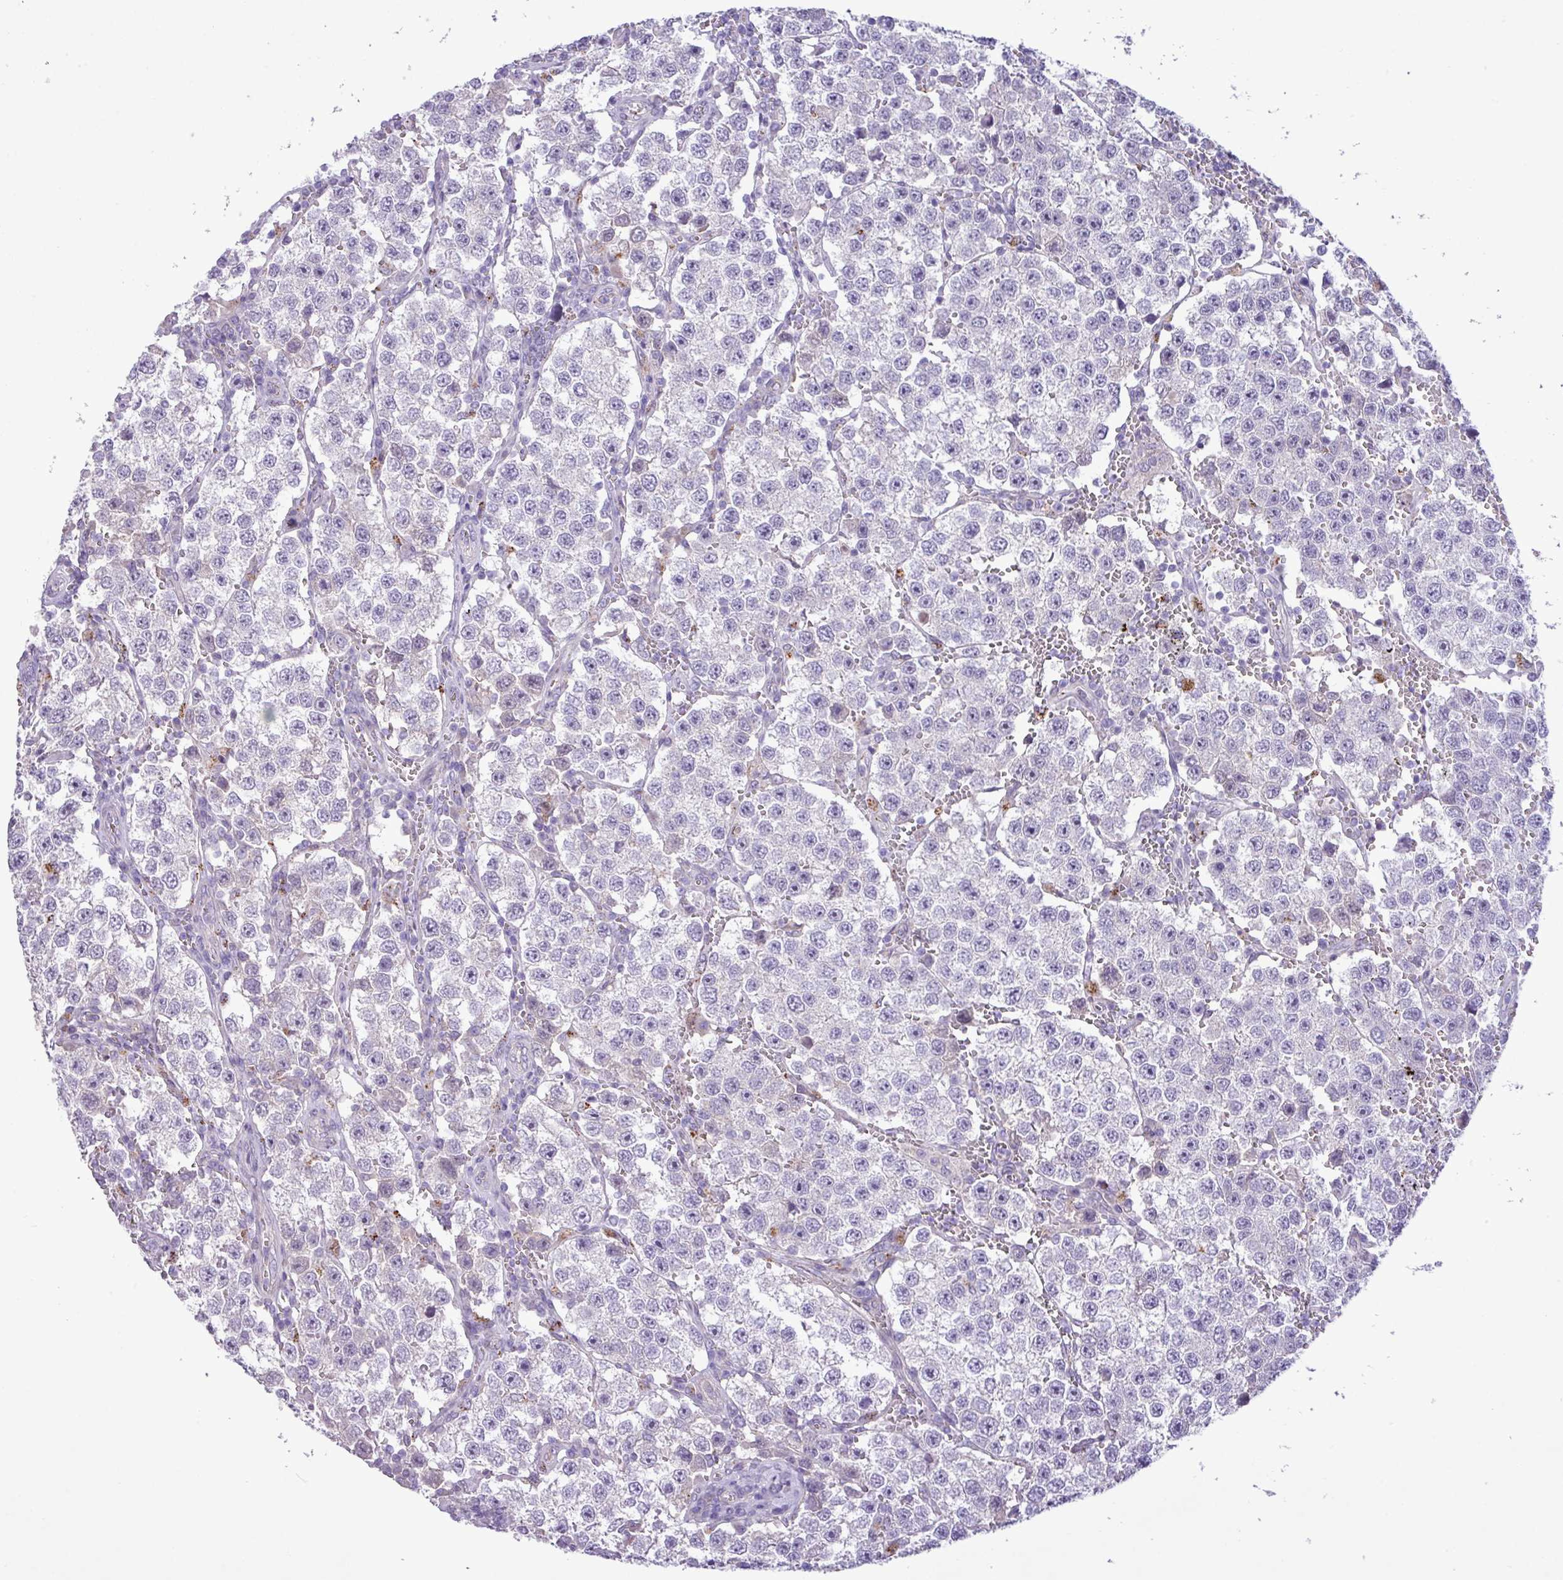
{"staining": {"intensity": "negative", "quantity": "none", "location": "none"}, "tissue": "testis cancer", "cell_type": "Tumor cells", "image_type": "cancer", "snomed": [{"axis": "morphology", "description": "Seminoma, NOS"}, {"axis": "topography", "description": "Testis"}], "caption": "IHC photomicrograph of human seminoma (testis) stained for a protein (brown), which reveals no positivity in tumor cells.", "gene": "CD248", "patient": {"sex": "male", "age": 37}}